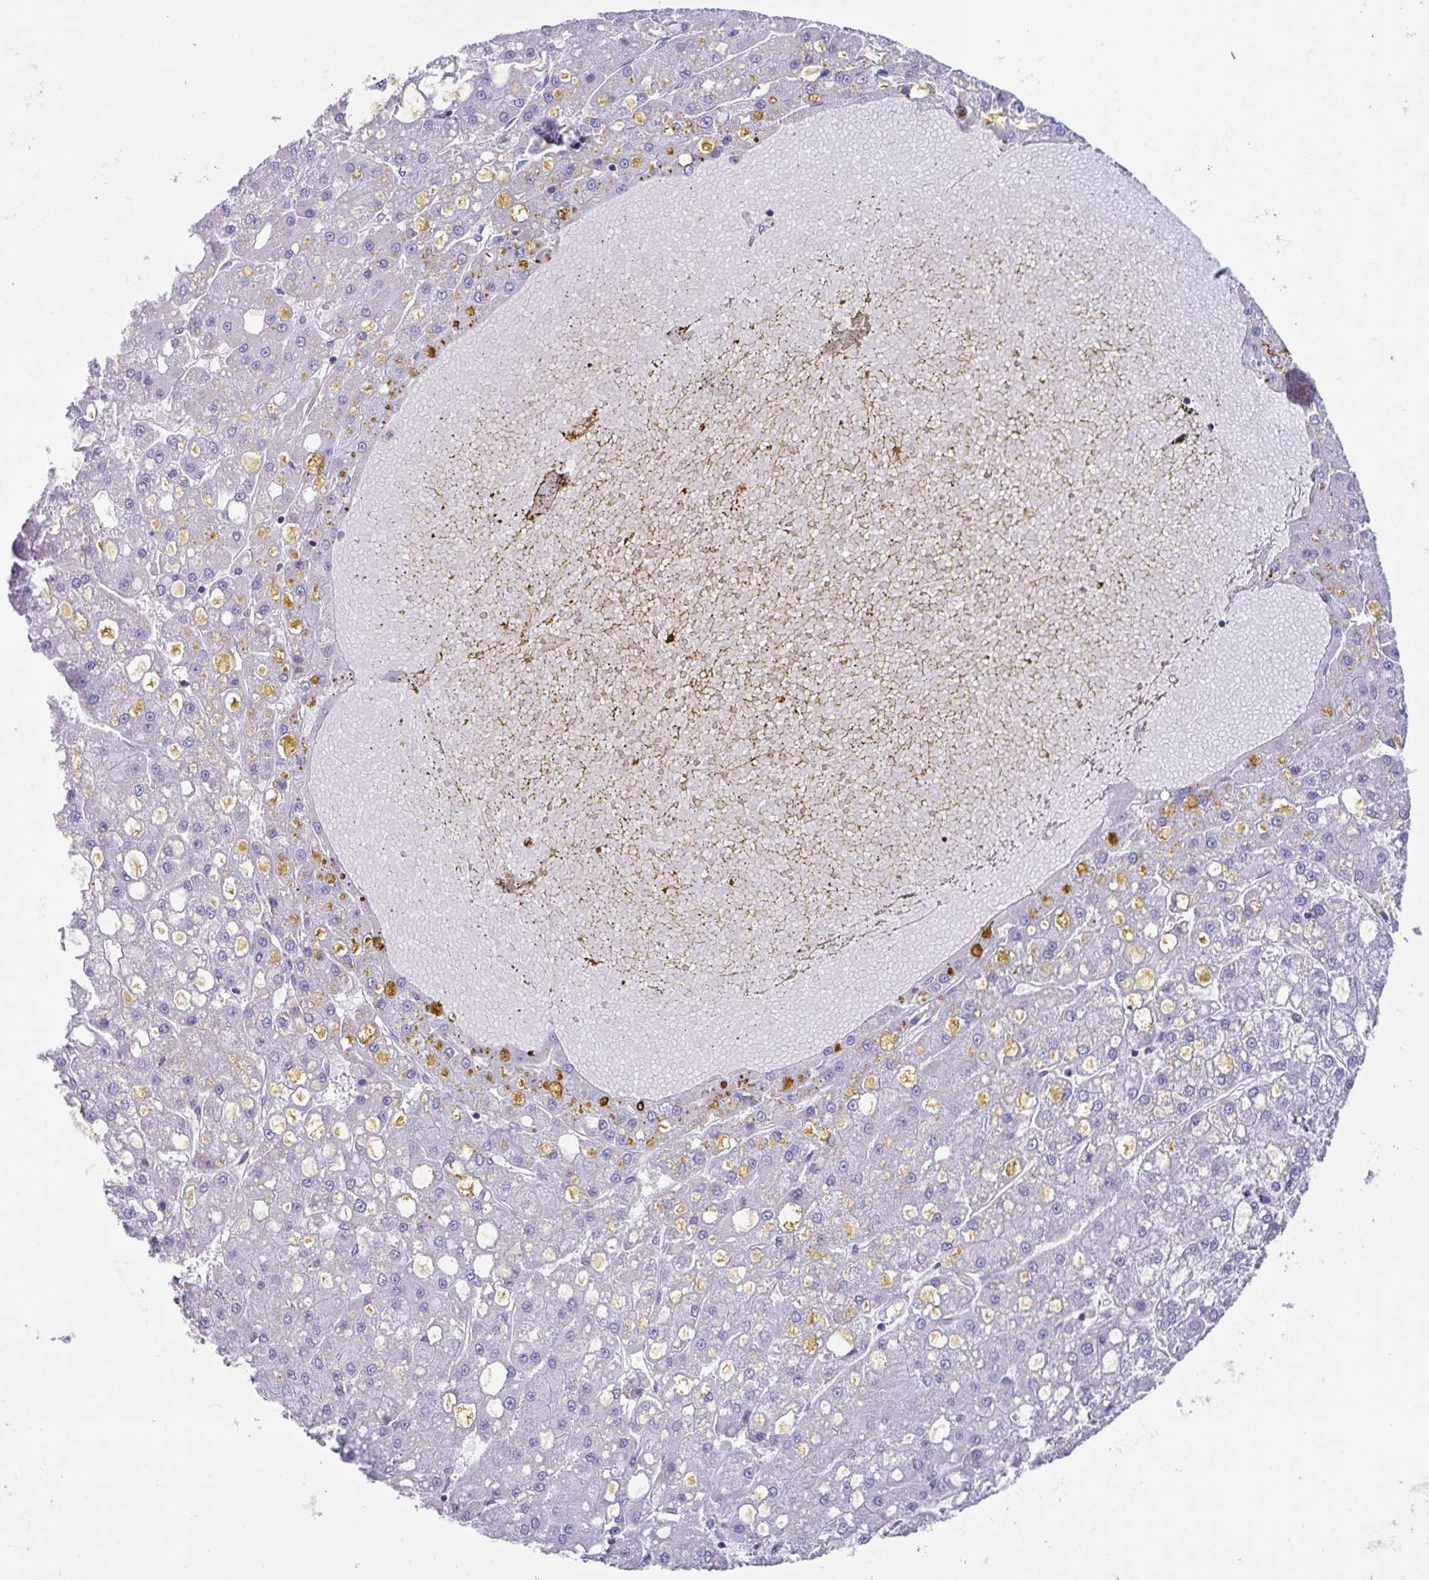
{"staining": {"intensity": "negative", "quantity": "none", "location": "none"}, "tissue": "liver cancer", "cell_type": "Tumor cells", "image_type": "cancer", "snomed": [{"axis": "morphology", "description": "Carcinoma, Hepatocellular, NOS"}, {"axis": "topography", "description": "Liver"}], "caption": "Liver hepatocellular carcinoma was stained to show a protein in brown. There is no significant expression in tumor cells.", "gene": "DOK7", "patient": {"sex": "male", "age": 67}}